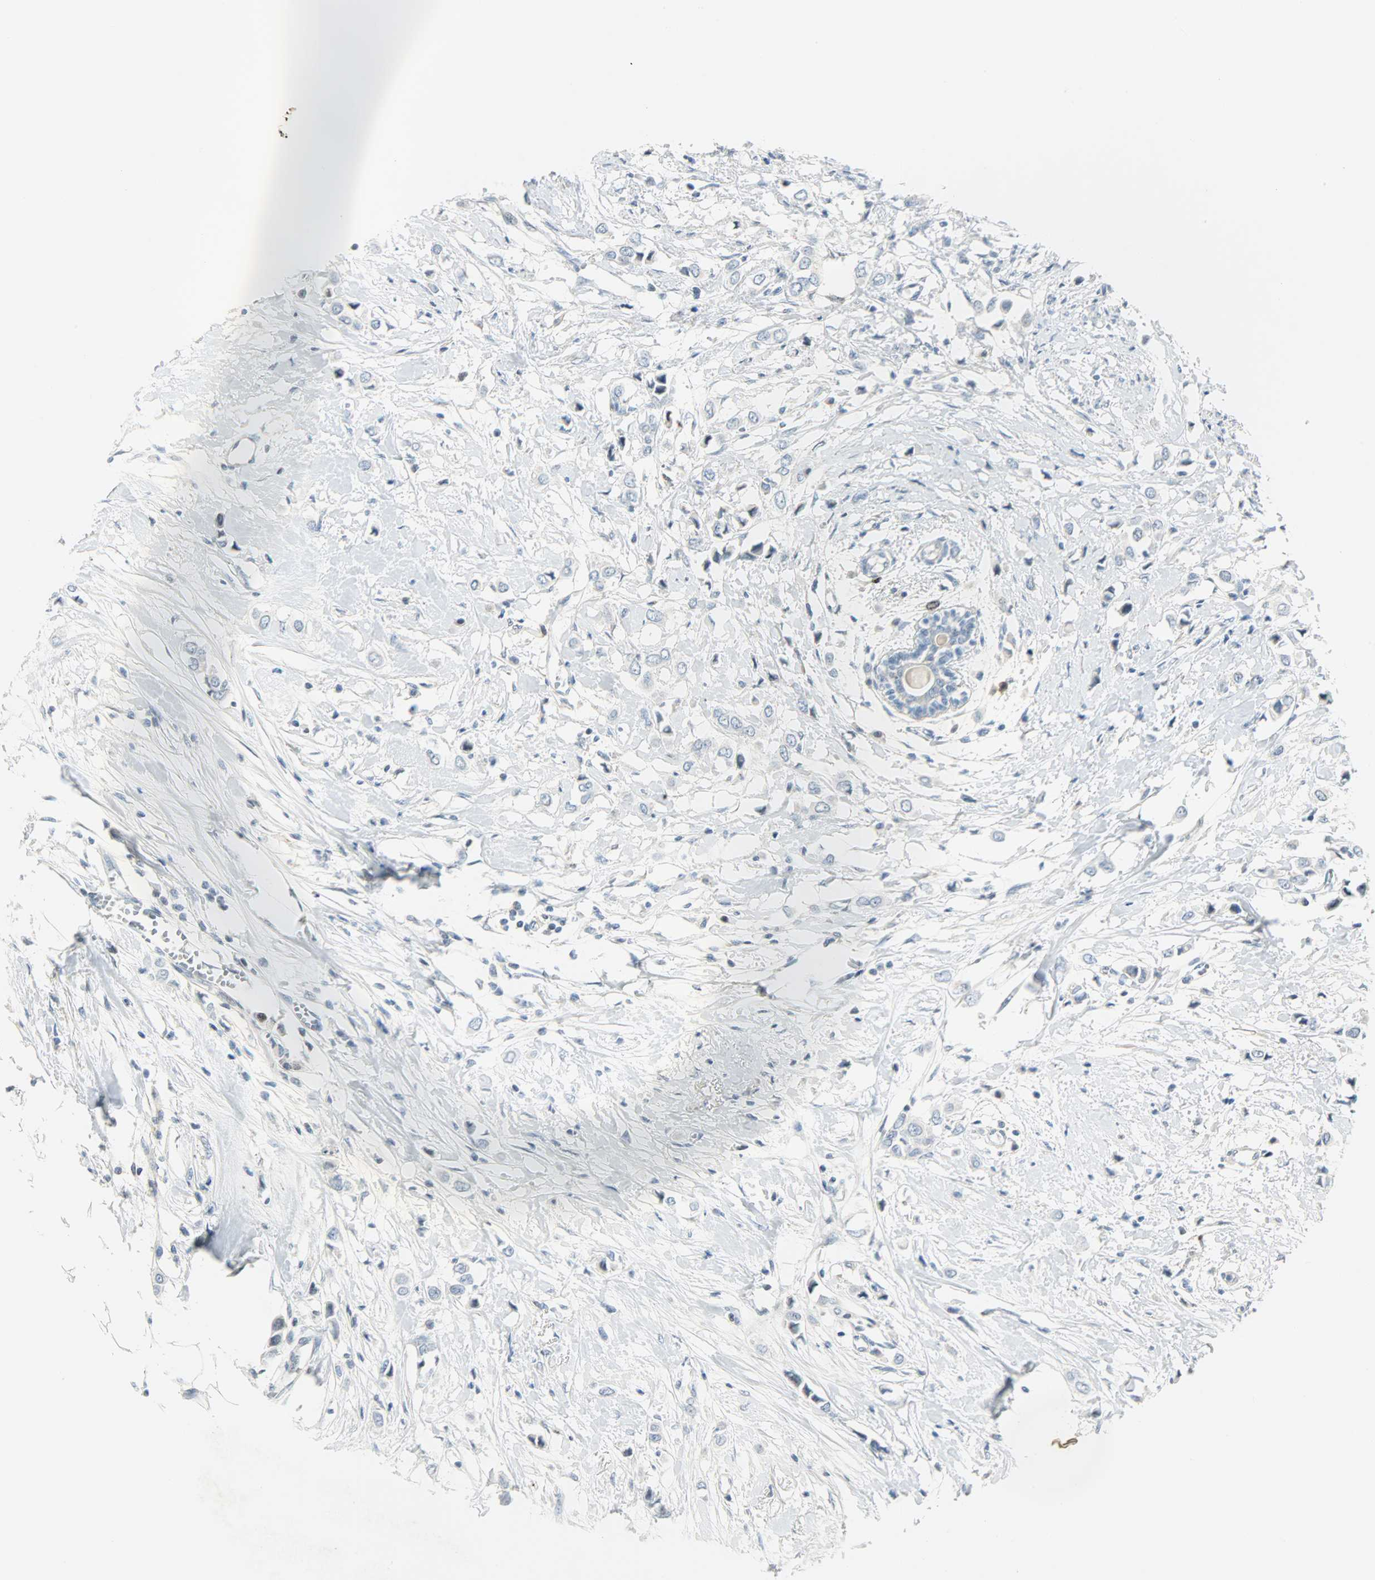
{"staining": {"intensity": "moderate", "quantity": "<25%", "location": "nuclear"}, "tissue": "breast cancer", "cell_type": "Tumor cells", "image_type": "cancer", "snomed": [{"axis": "morphology", "description": "Lobular carcinoma"}, {"axis": "topography", "description": "Breast"}], "caption": "This is an image of IHC staining of breast cancer (lobular carcinoma), which shows moderate expression in the nuclear of tumor cells.", "gene": "AURKB", "patient": {"sex": "female", "age": 51}}